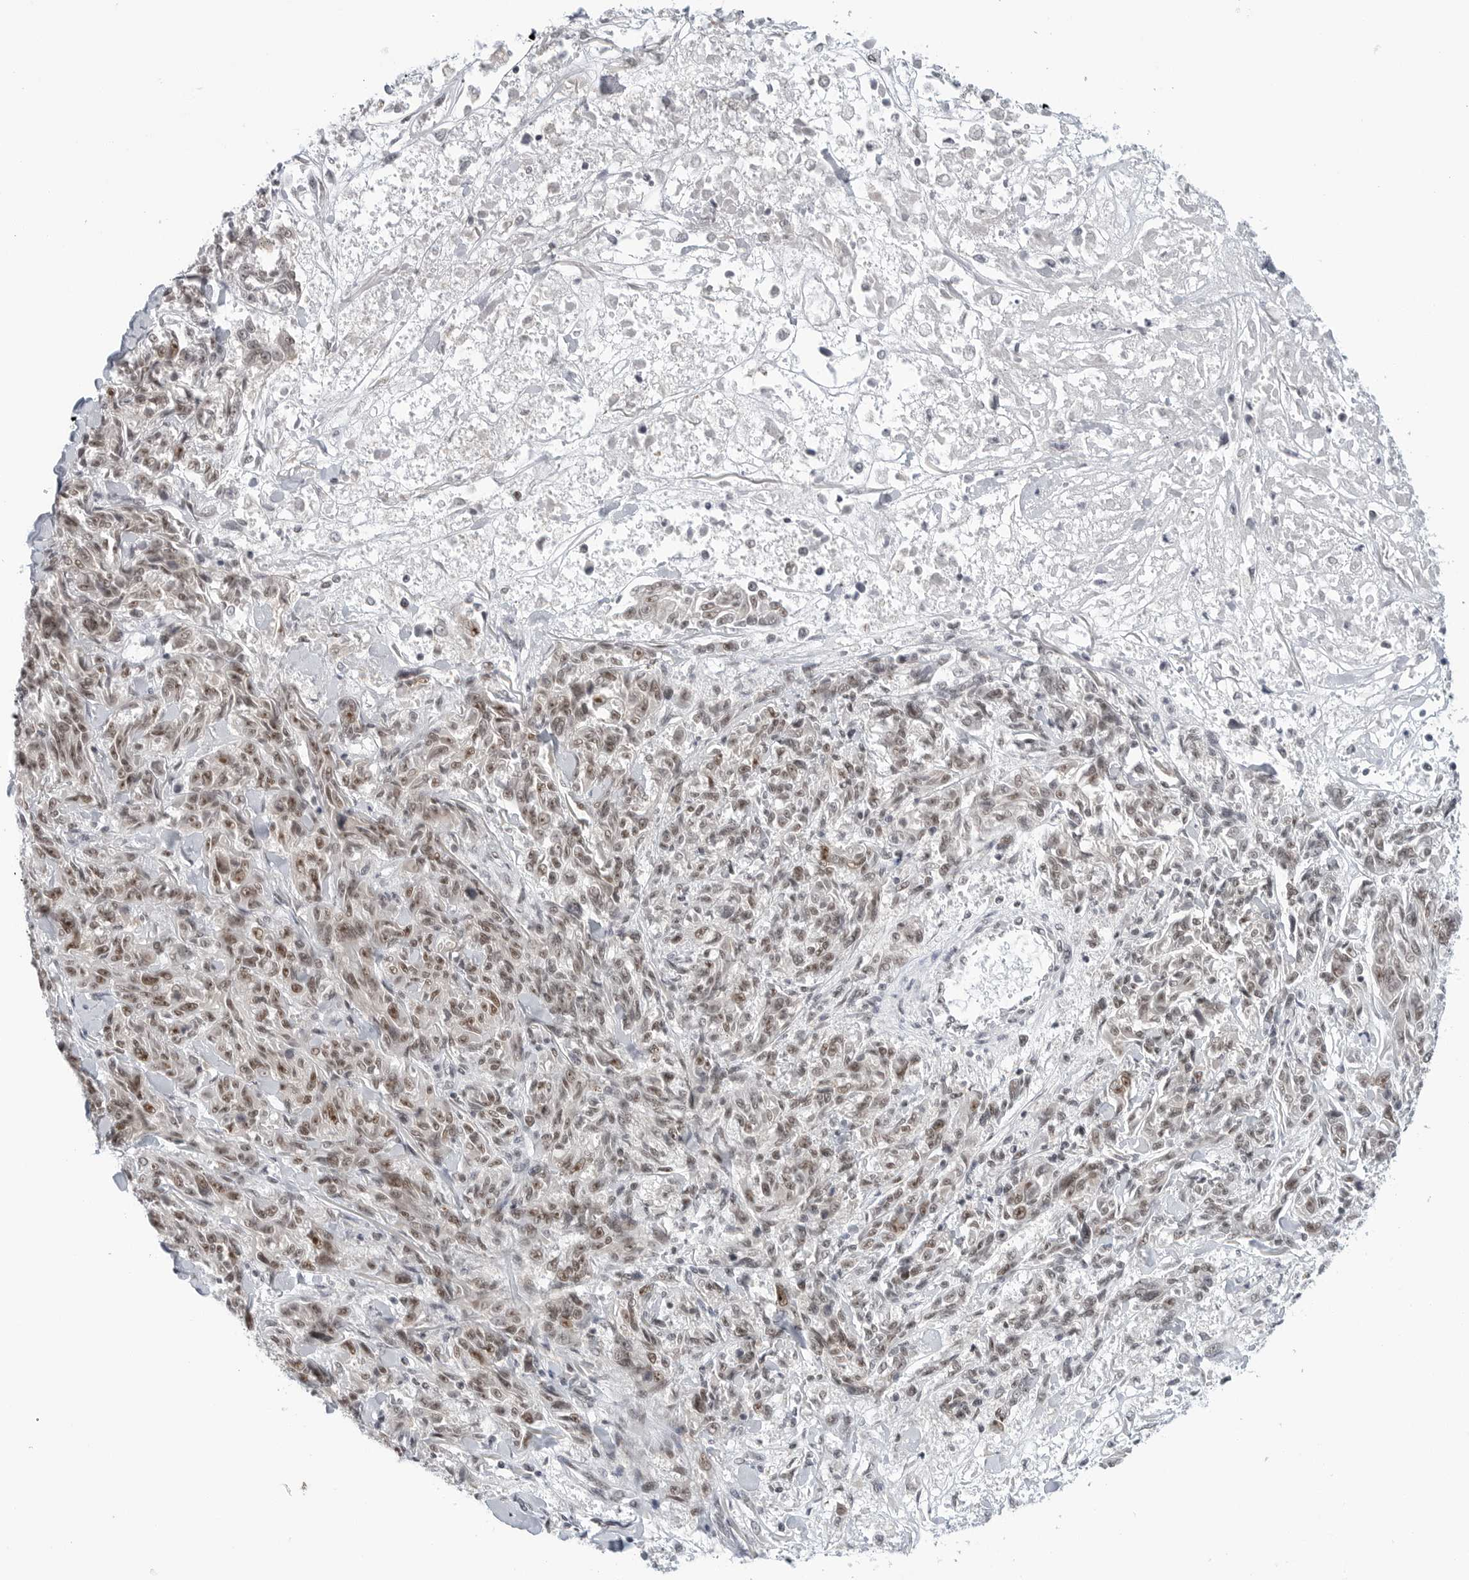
{"staining": {"intensity": "moderate", "quantity": ">75%", "location": "nuclear"}, "tissue": "melanoma", "cell_type": "Tumor cells", "image_type": "cancer", "snomed": [{"axis": "morphology", "description": "Malignant melanoma, NOS"}, {"axis": "topography", "description": "Skin"}], "caption": "Moderate nuclear expression is identified in about >75% of tumor cells in malignant melanoma. (IHC, brightfield microscopy, high magnification).", "gene": "WRAP53", "patient": {"sex": "male", "age": 53}}